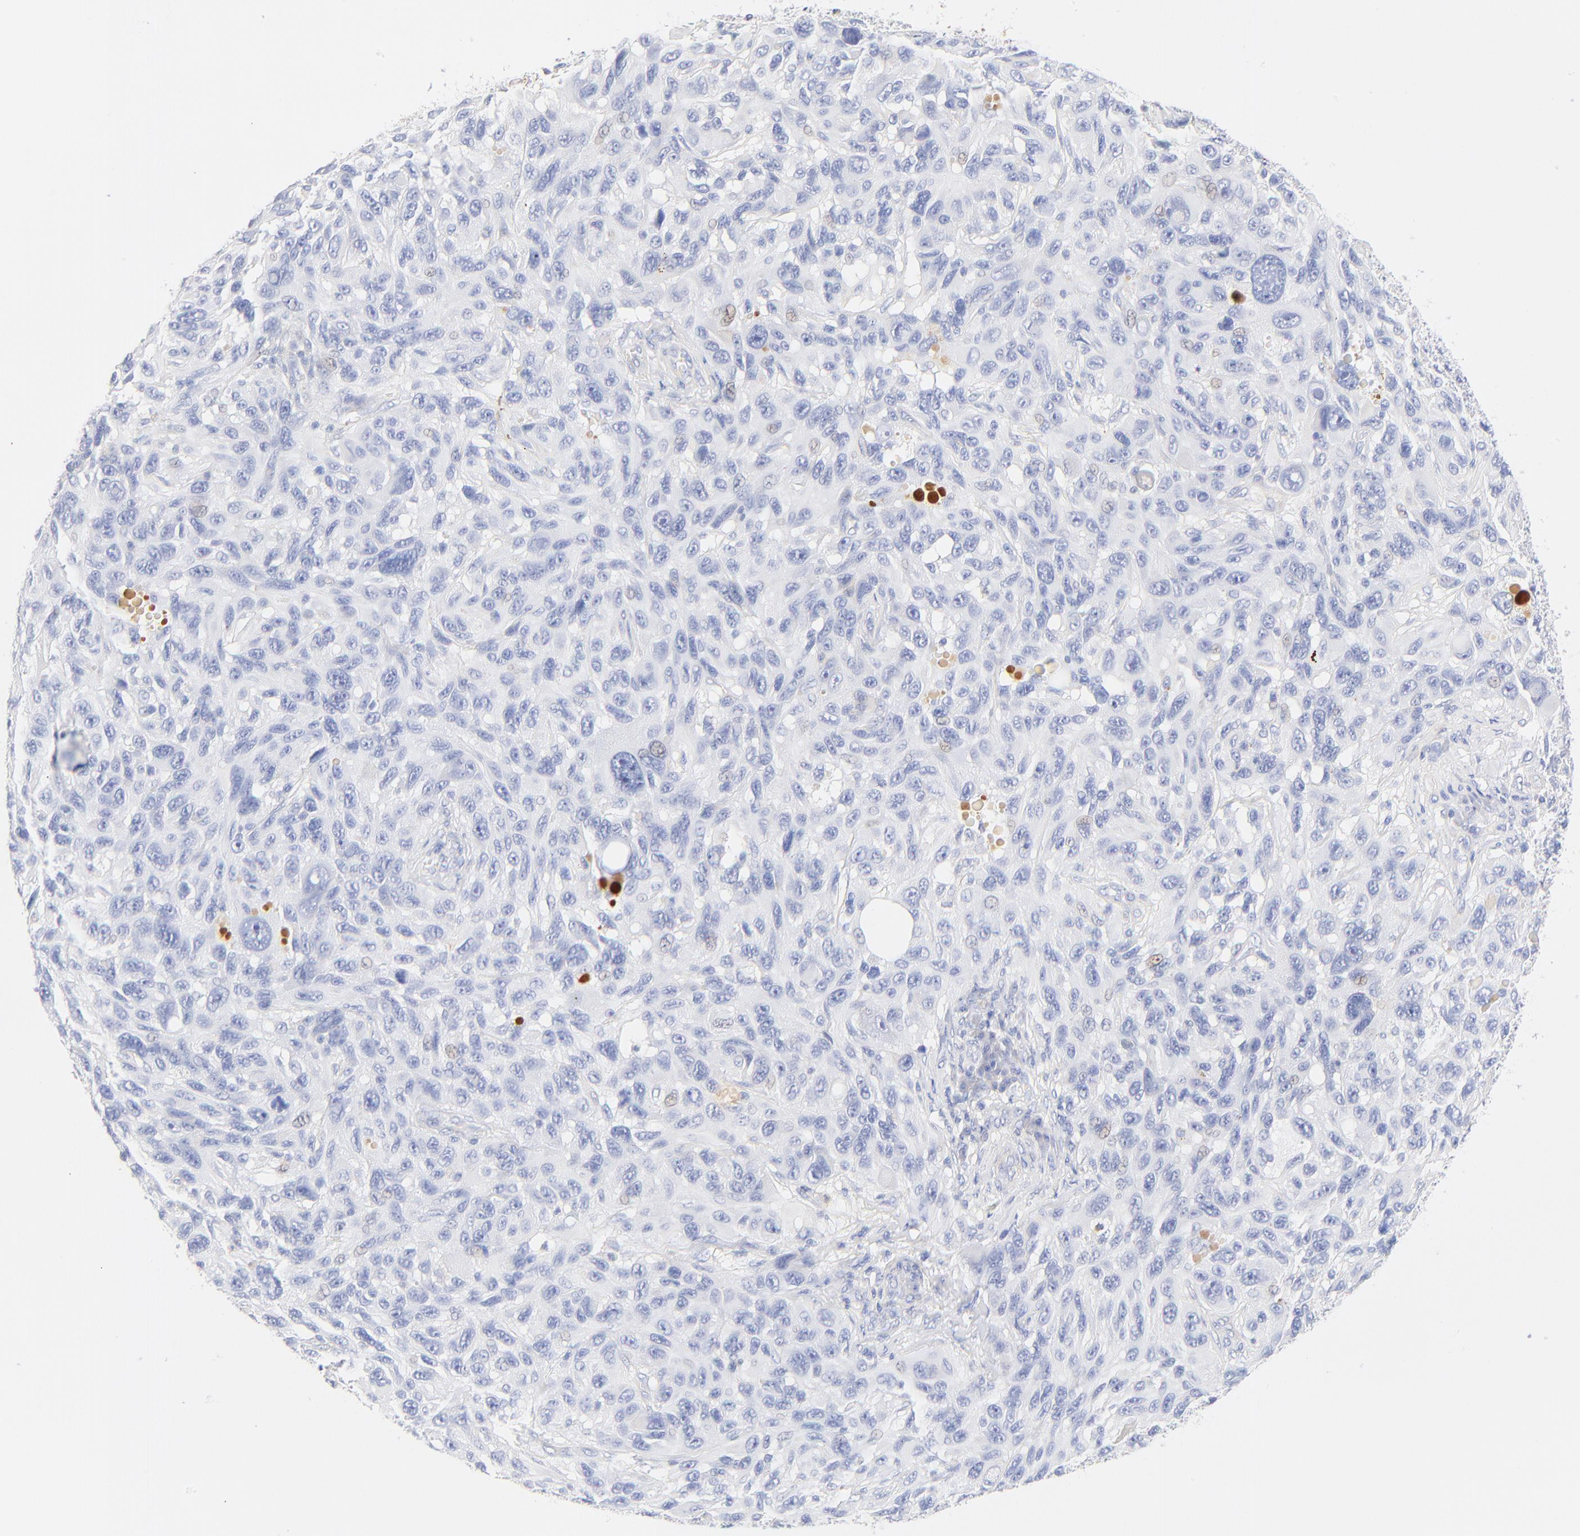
{"staining": {"intensity": "negative", "quantity": "none", "location": "none"}, "tissue": "melanoma", "cell_type": "Tumor cells", "image_type": "cancer", "snomed": [{"axis": "morphology", "description": "Malignant melanoma, NOS"}, {"axis": "topography", "description": "Skin"}], "caption": "Melanoma stained for a protein using immunohistochemistry demonstrates no expression tumor cells.", "gene": "MDGA2", "patient": {"sex": "male", "age": 53}}